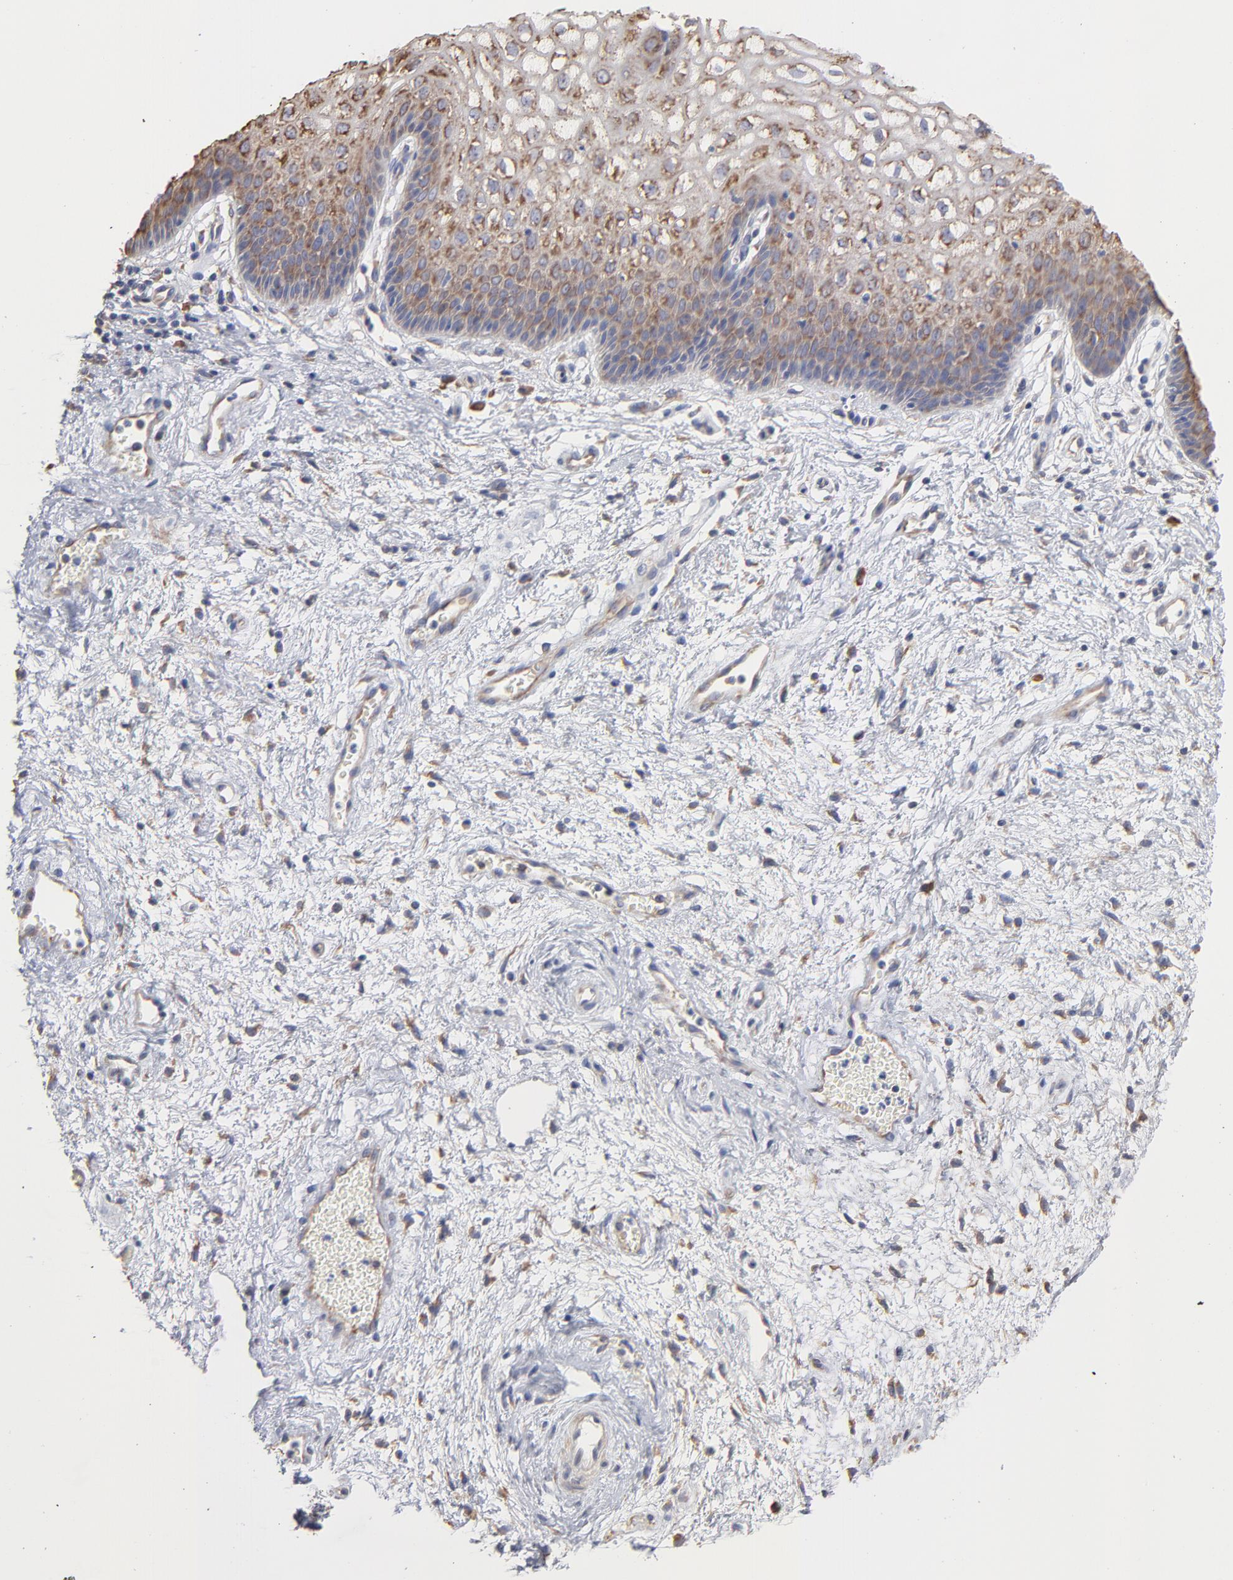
{"staining": {"intensity": "moderate", "quantity": ">75%", "location": "cytoplasmic/membranous"}, "tissue": "vagina", "cell_type": "Squamous epithelial cells", "image_type": "normal", "snomed": [{"axis": "morphology", "description": "Normal tissue, NOS"}, {"axis": "topography", "description": "Vagina"}], "caption": "Immunohistochemistry (DAB) staining of unremarkable vagina displays moderate cytoplasmic/membranous protein expression in about >75% of squamous epithelial cells. (DAB = brown stain, brightfield microscopy at high magnification).", "gene": "RPL3", "patient": {"sex": "female", "age": 34}}